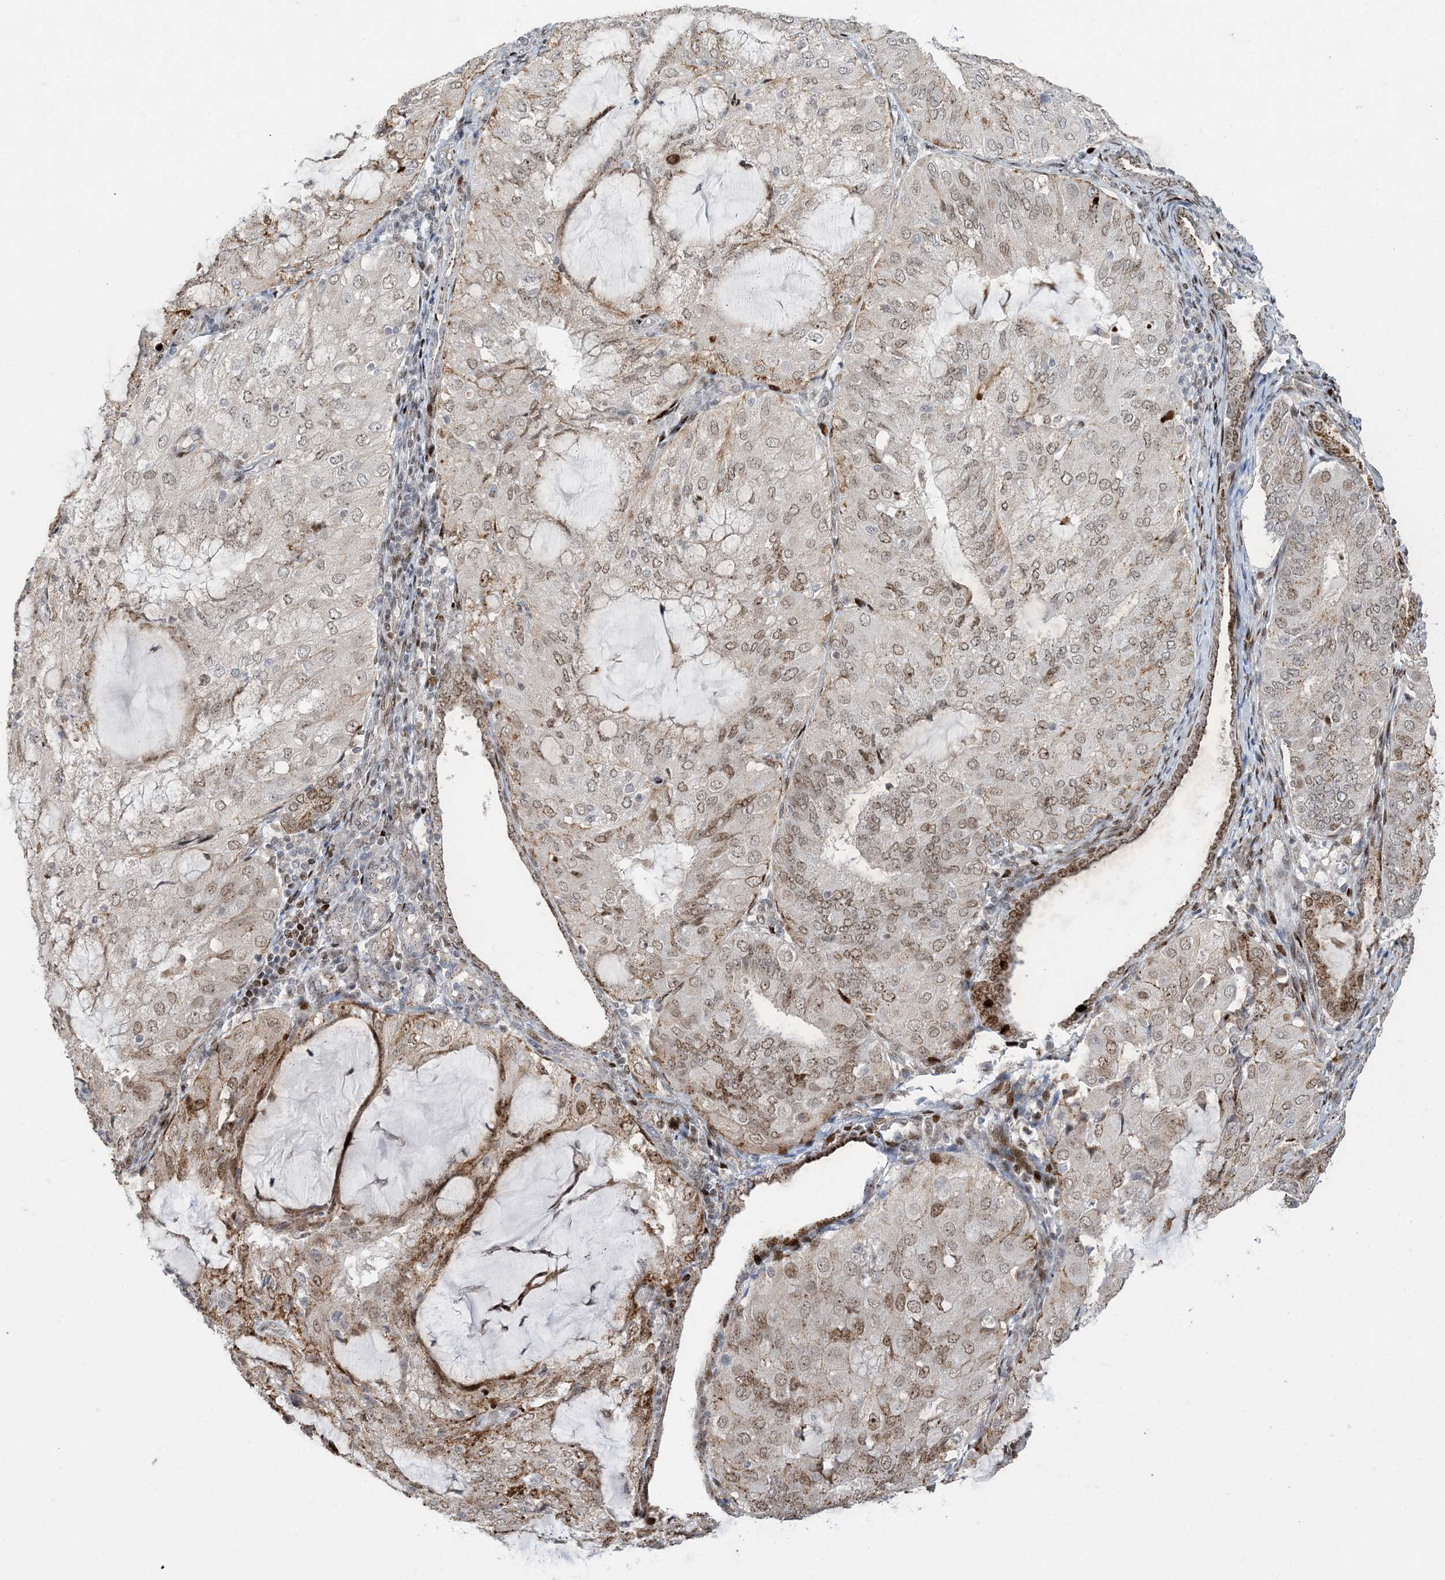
{"staining": {"intensity": "moderate", "quantity": ">75%", "location": "cytoplasmic/membranous,nuclear"}, "tissue": "endometrial cancer", "cell_type": "Tumor cells", "image_type": "cancer", "snomed": [{"axis": "morphology", "description": "Adenocarcinoma, NOS"}, {"axis": "topography", "description": "Endometrium"}], "caption": "There is medium levels of moderate cytoplasmic/membranous and nuclear positivity in tumor cells of endometrial adenocarcinoma, as demonstrated by immunohistochemical staining (brown color).", "gene": "SLC25A53", "patient": {"sex": "female", "age": 81}}